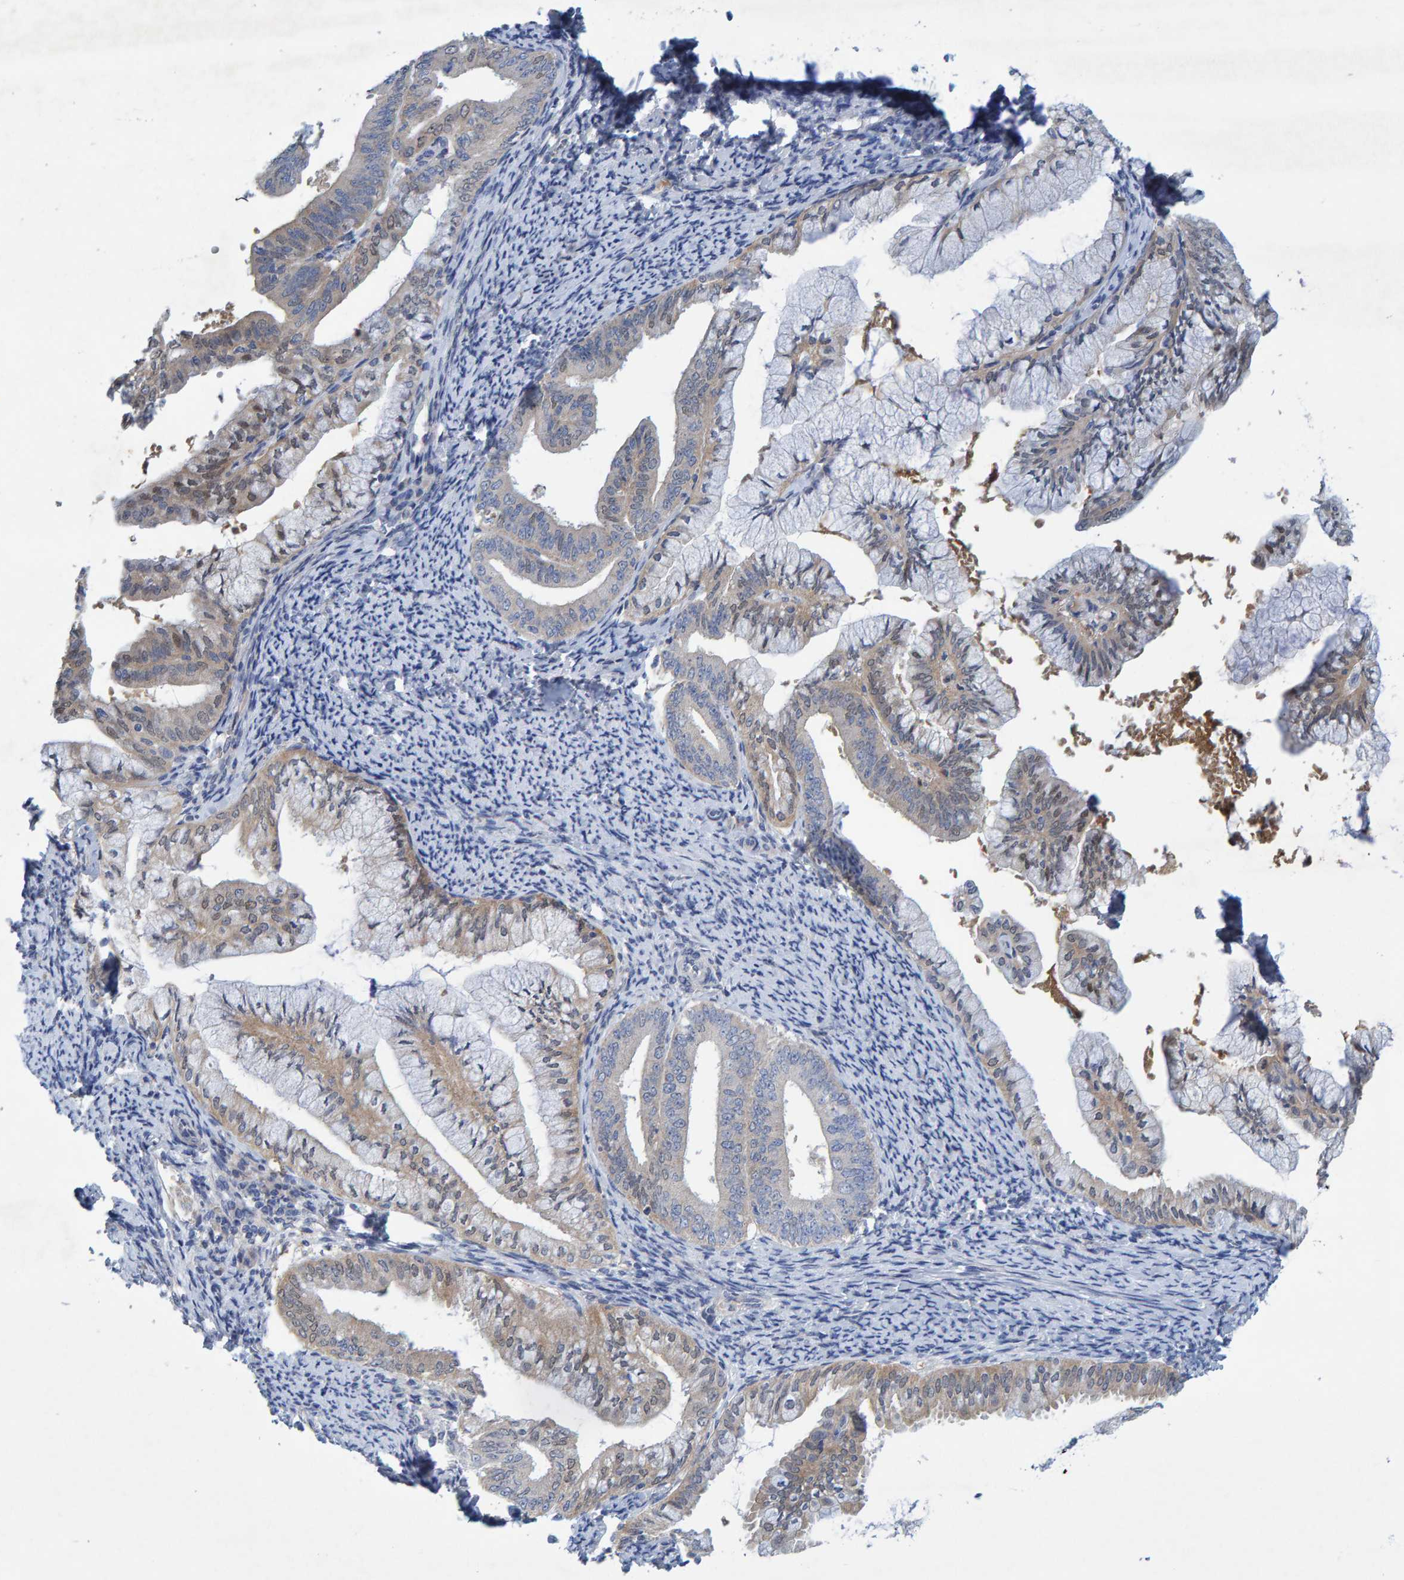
{"staining": {"intensity": "weak", "quantity": ">75%", "location": "cytoplasmic/membranous"}, "tissue": "endometrial cancer", "cell_type": "Tumor cells", "image_type": "cancer", "snomed": [{"axis": "morphology", "description": "Adenocarcinoma, NOS"}, {"axis": "topography", "description": "Endometrium"}], "caption": "There is low levels of weak cytoplasmic/membranous staining in tumor cells of endometrial adenocarcinoma, as demonstrated by immunohistochemical staining (brown color).", "gene": "ALAD", "patient": {"sex": "female", "age": 63}}